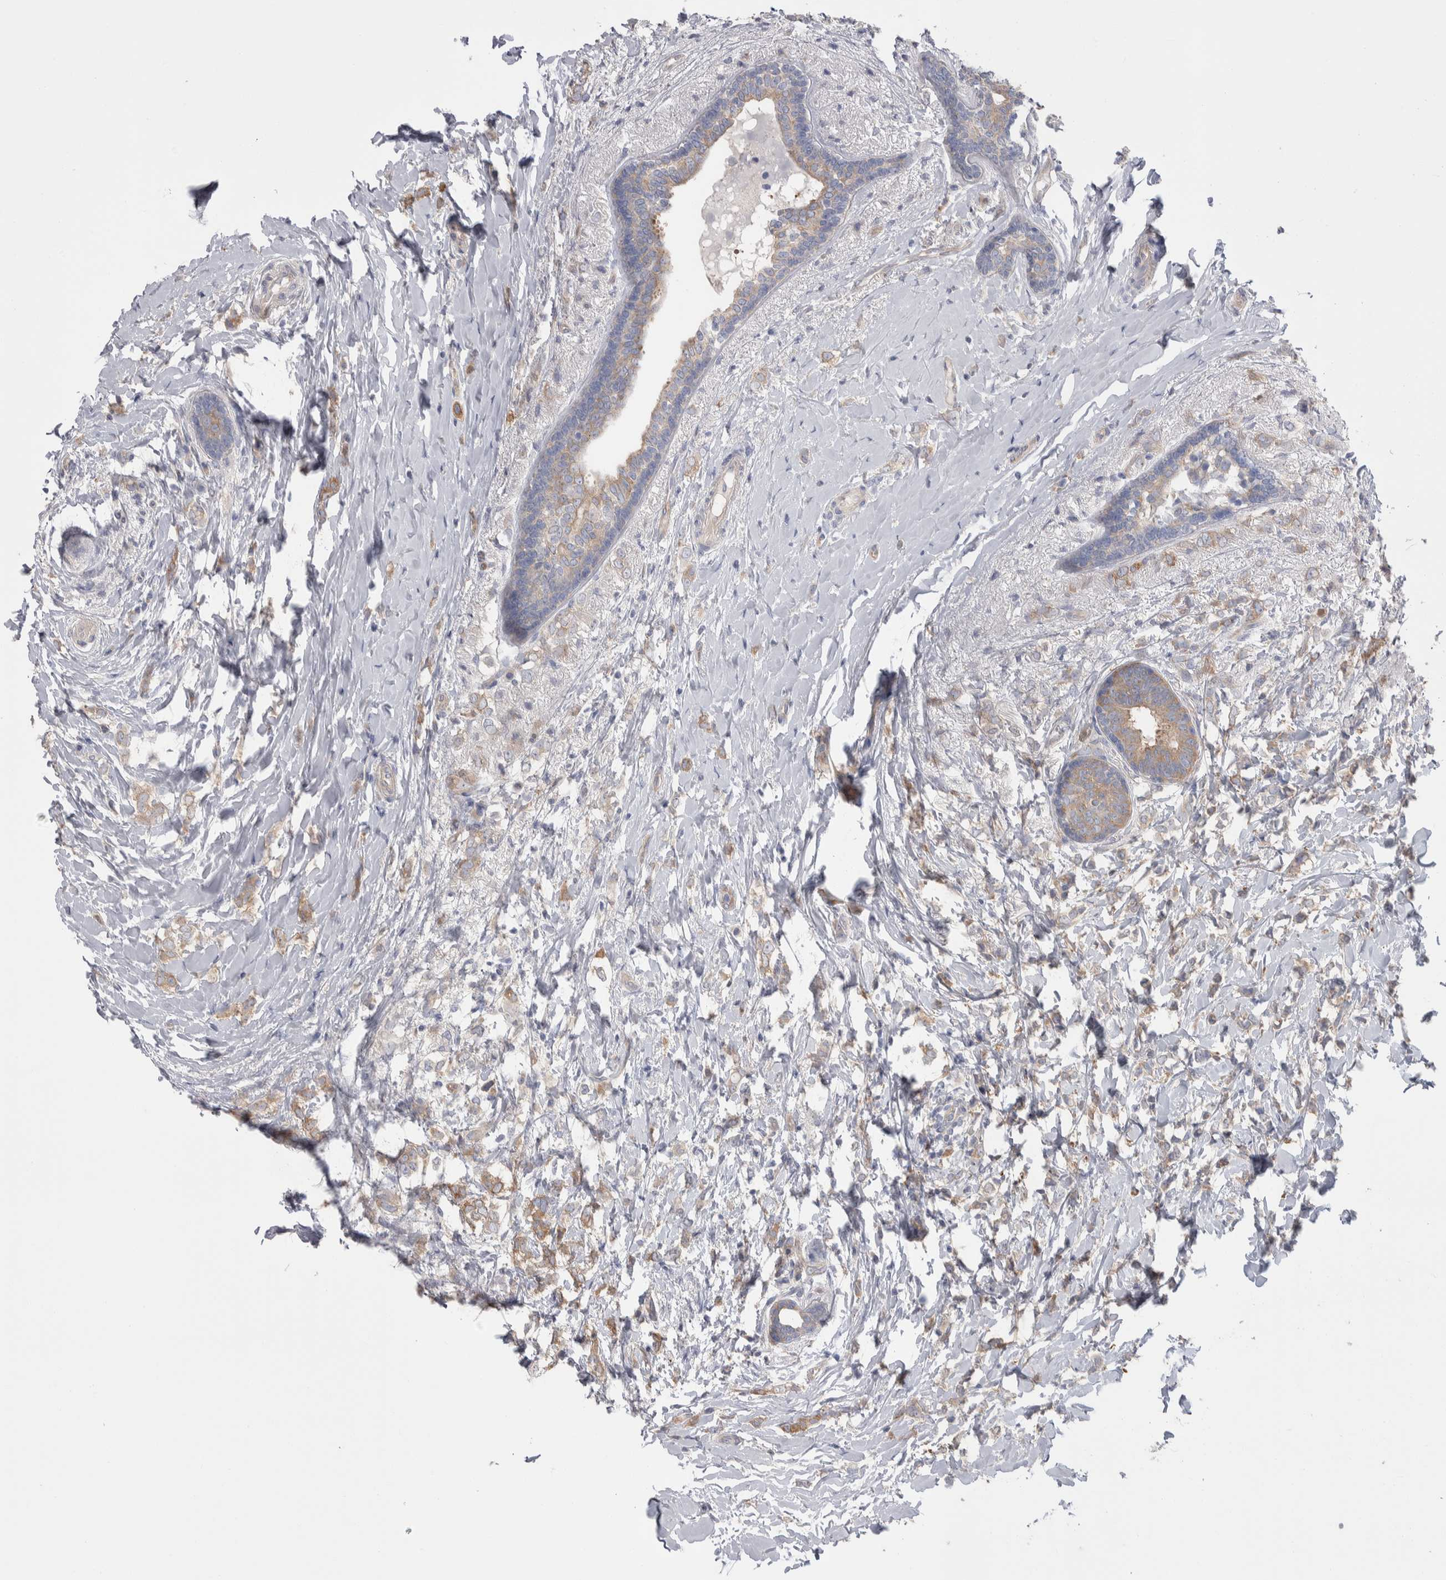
{"staining": {"intensity": "weak", "quantity": ">75%", "location": "cytoplasmic/membranous"}, "tissue": "breast cancer", "cell_type": "Tumor cells", "image_type": "cancer", "snomed": [{"axis": "morphology", "description": "Normal tissue, NOS"}, {"axis": "morphology", "description": "Lobular carcinoma"}, {"axis": "topography", "description": "Breast"}], "caption": "IHC of lobular carcinoma (breast) exhibits low levels of weak cytoplasmic/membranous expression in approximately >75% of tumor cells.", "gene": "GPHN", "patient": {"sex": "female", "age": 47}}